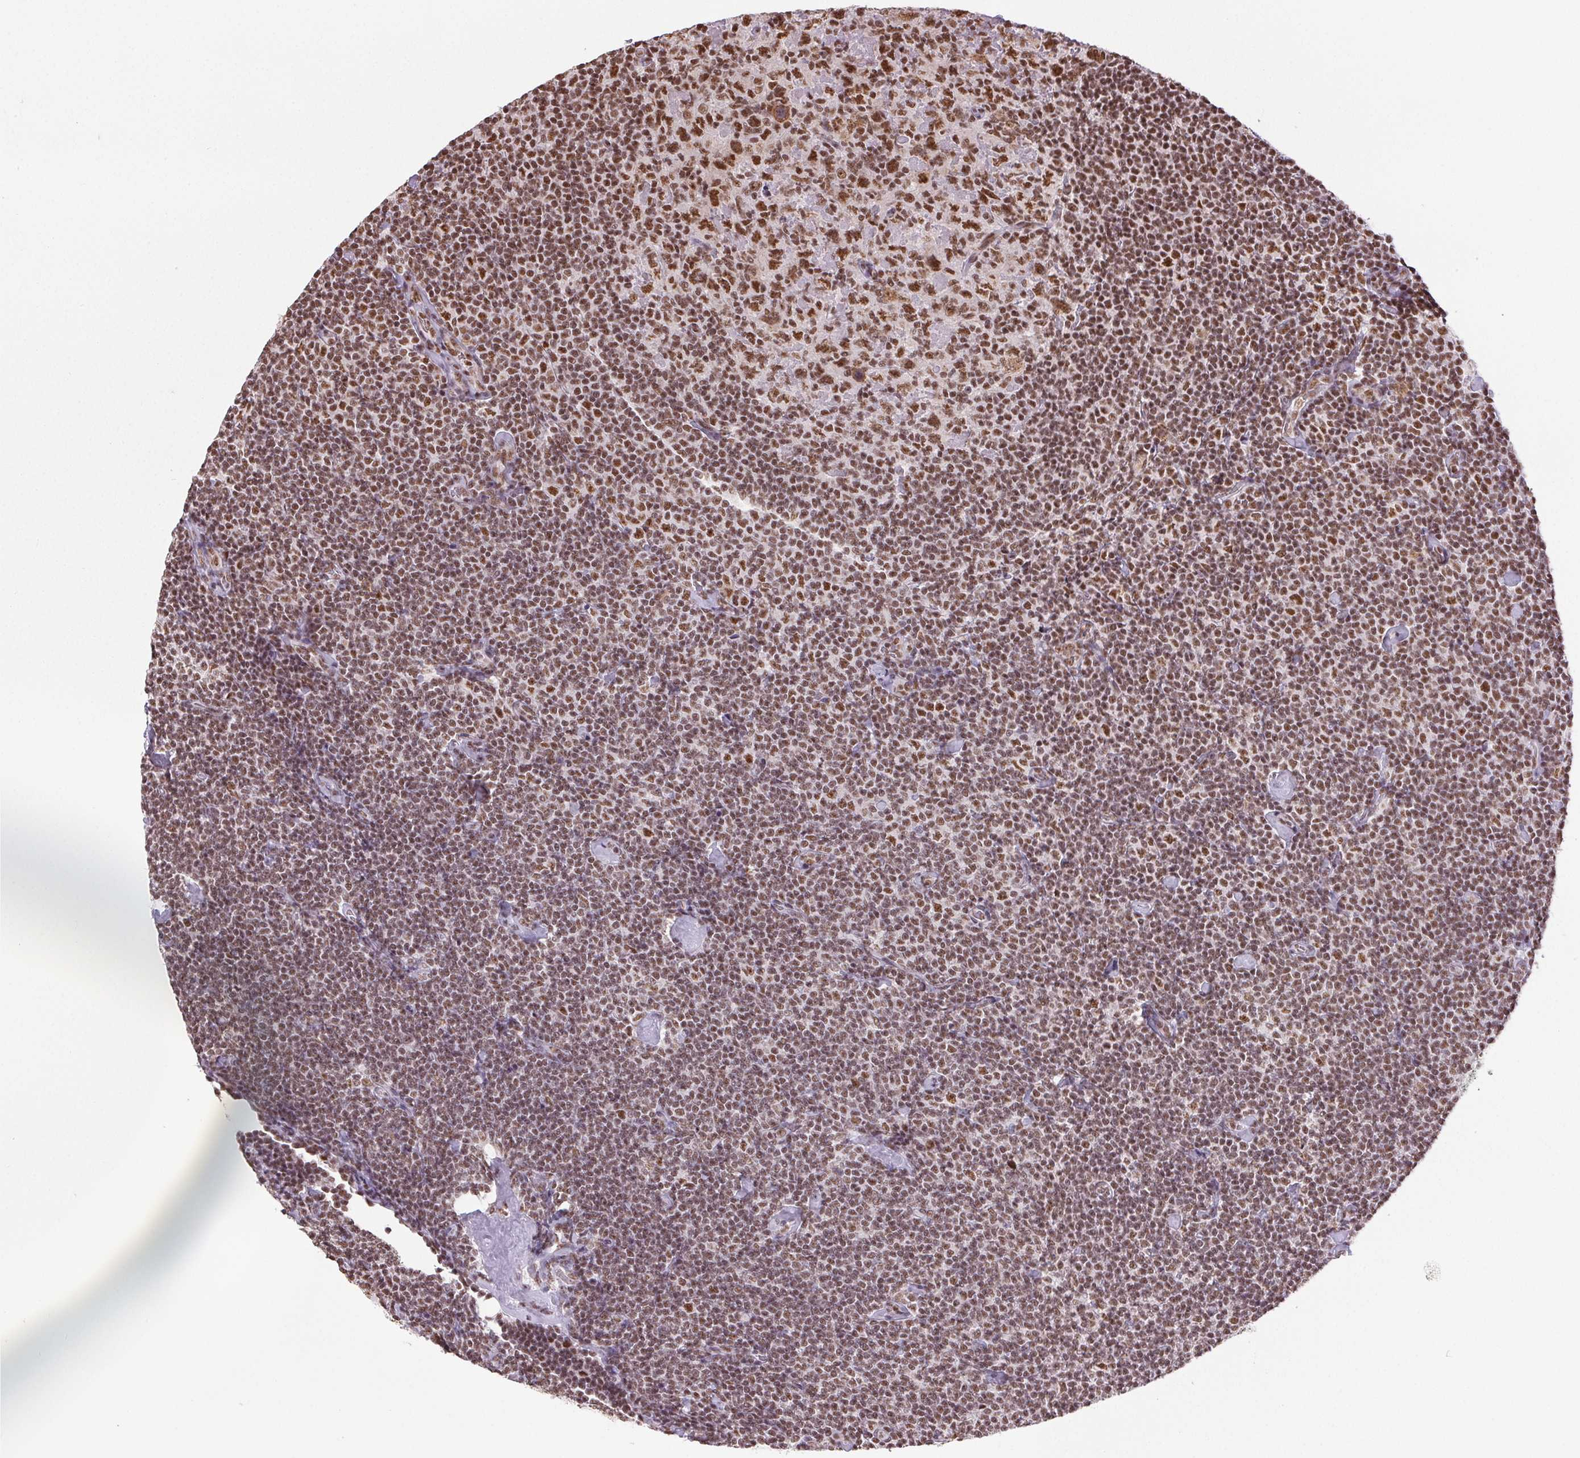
{"staining": {"intensity": "moderate", "quantity": "25%-75%", "location": "nuclear"}, "tissue": "lymphoma", "cell_type": "Tumor cells", "image_type": "cancer", "snomed": [{"axis": "morphology", "description": "Malignant lymphoma, non-Hodgkin's type, Low grade"}, {"axis": "topography", "description": "Lymph node"}], "caption": "Lymphoma tissue exhibits moderate nuclear staining in about 25%-75% of tumor cells, visualized by immunohistochemistry.", "gene": "IK", "patient": {"sex": "male", "age": 81}}